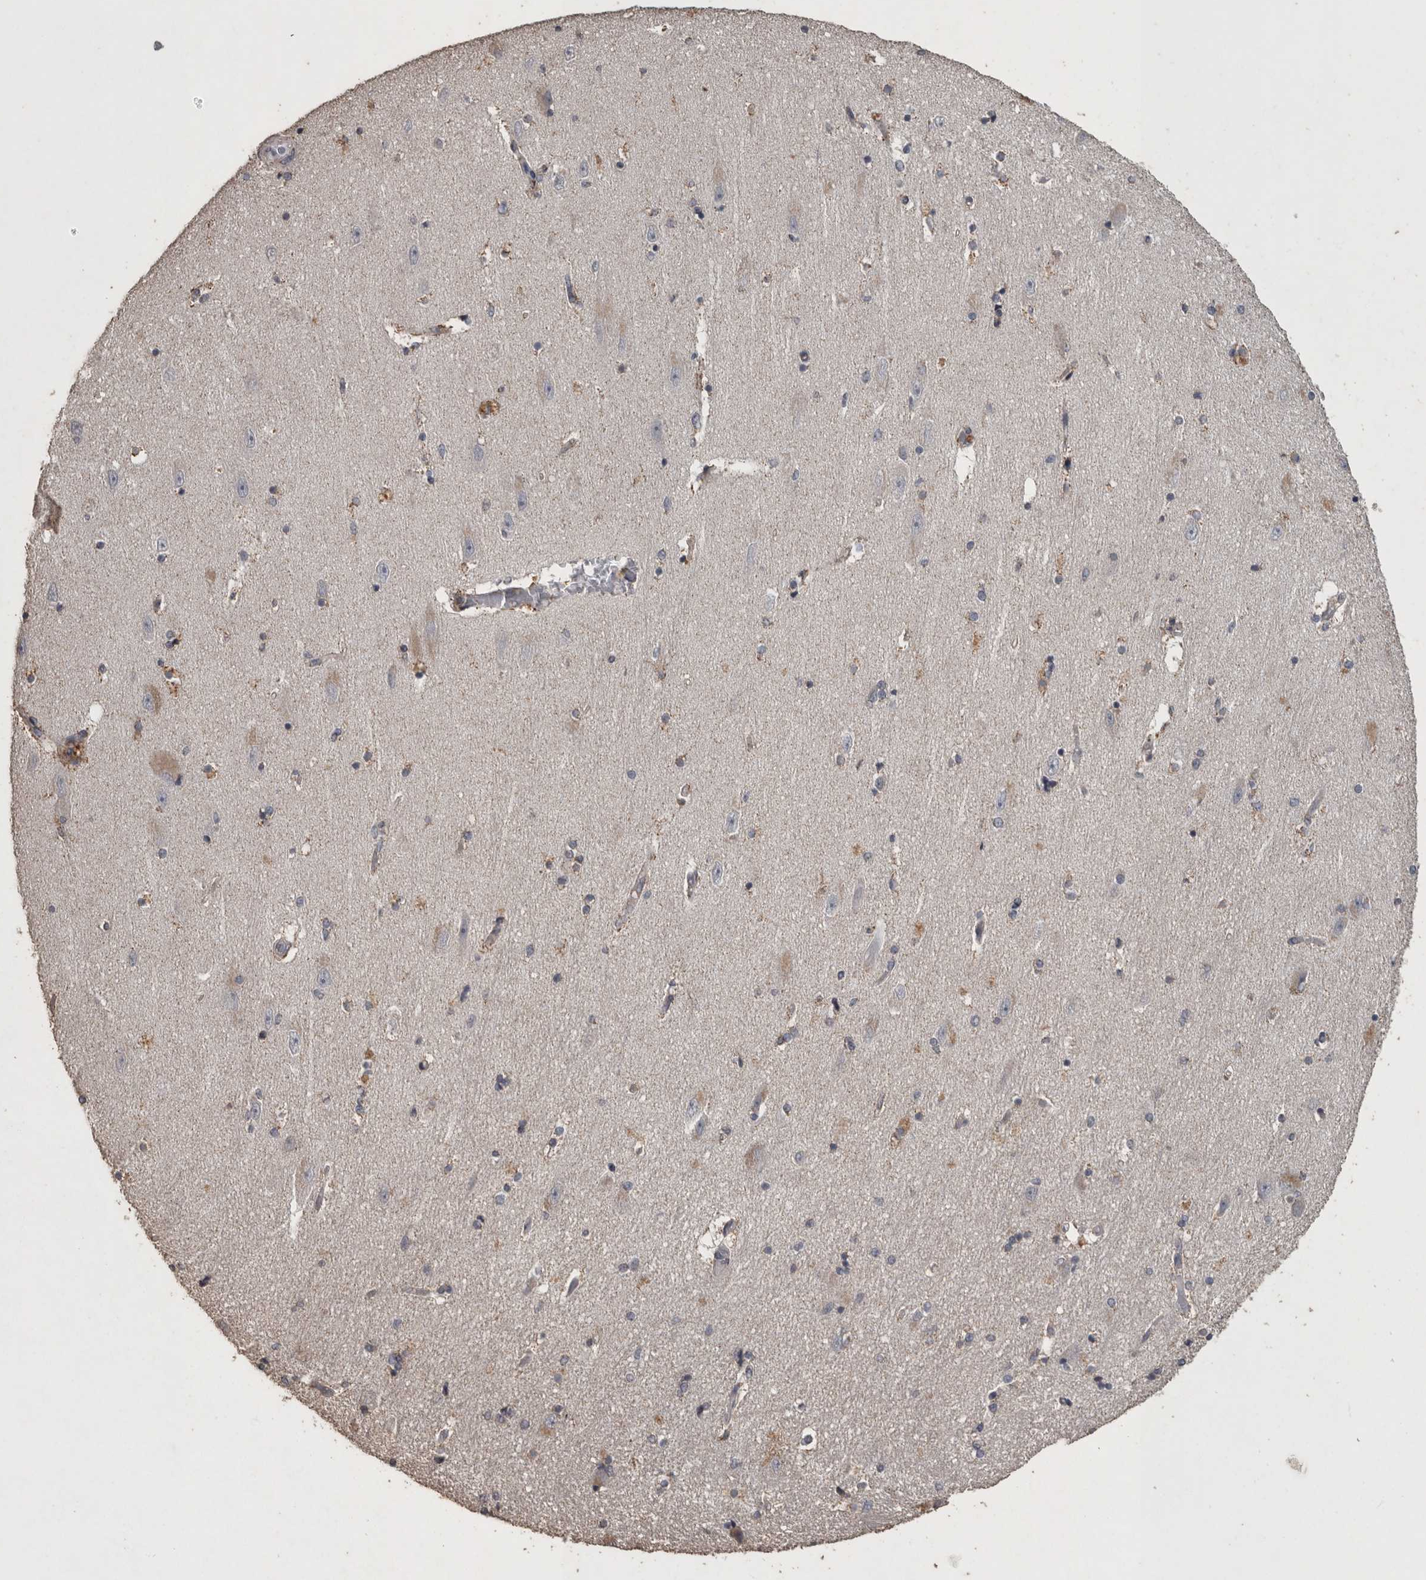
{"staining": {"intensity": "weak", "quantity": "25%-75%", "location": "cytoplasmic/membranous"}, "tissue": "hippocampus", "cell_type": "Glial cells", "image_type": "normal", "snomed": [{"axis": "morphology", "description": "Normal tissue, NOS"}, {"axis": "topography", "description": "Hippocampus"}], "caption": "A histopathology image of hippocampus stained for a protein demonstrates weak cytoplasmic/membranous brown staining in glial cells. The protein of interest is stained brown, and the nuclei are stained in blue (DAB IHC with brightfield microscopy, high magnification).", "gene": "ACADM", "patient": {"sex": "female", "age": 54}}